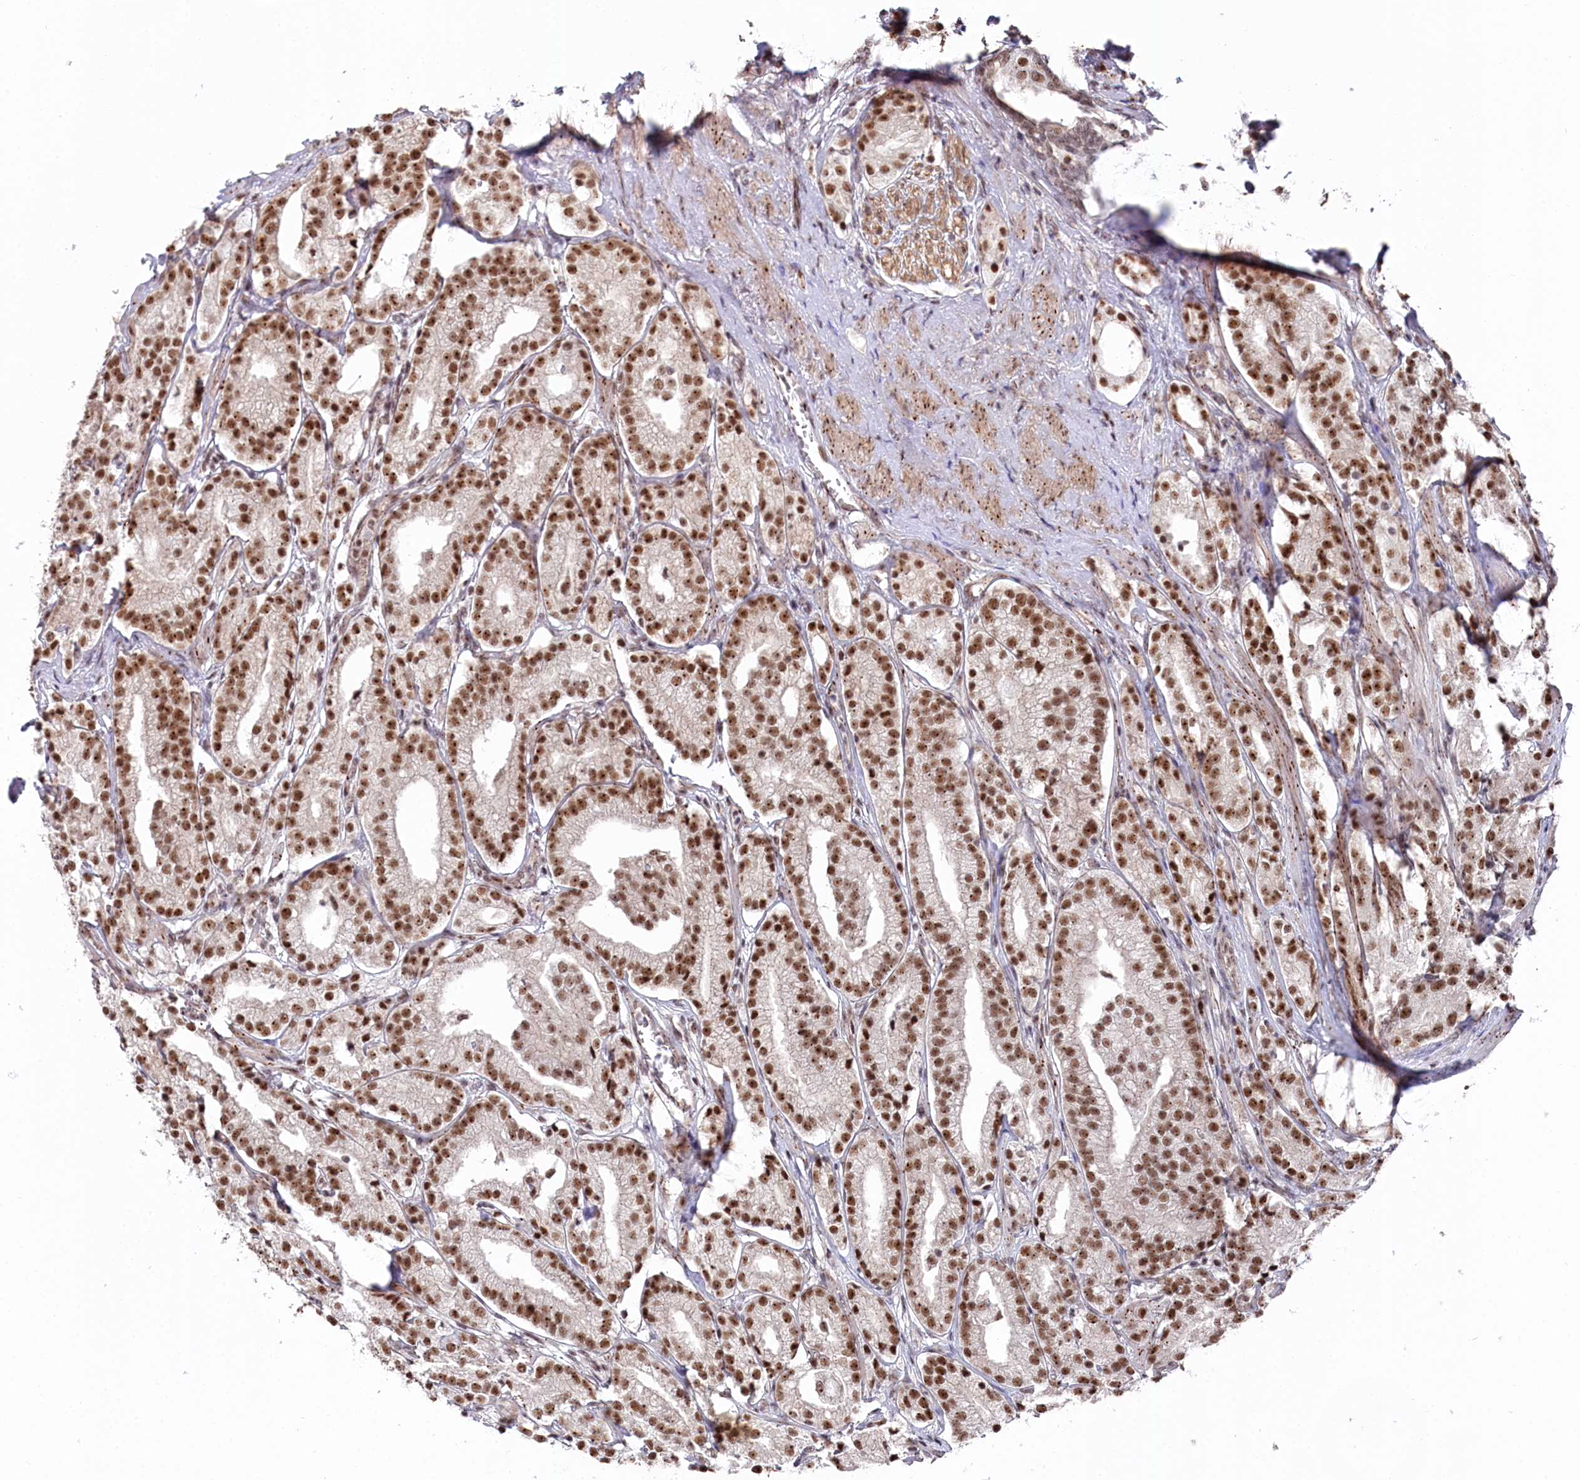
{"staining": {"intensity": "moderate", "quantity": ">75%", "location": "nuclear"}, "tissue": "prostate cancer", "cell_type": "Tumor cells", "image_type": "cancer", "snomed": [{"axis": "morphology", "description": "Adenocarcinoma, High grade"}, {"axis": "topography", "description": "Prostate"}], "caption": "The immunohistochemical stain highlights moderate nuclear staining in tumor cells of prostate adenocarcinoma (high-grade) tissue.", "gene": "POLR2H", "patient": {"sex": "male", "age": 69}}